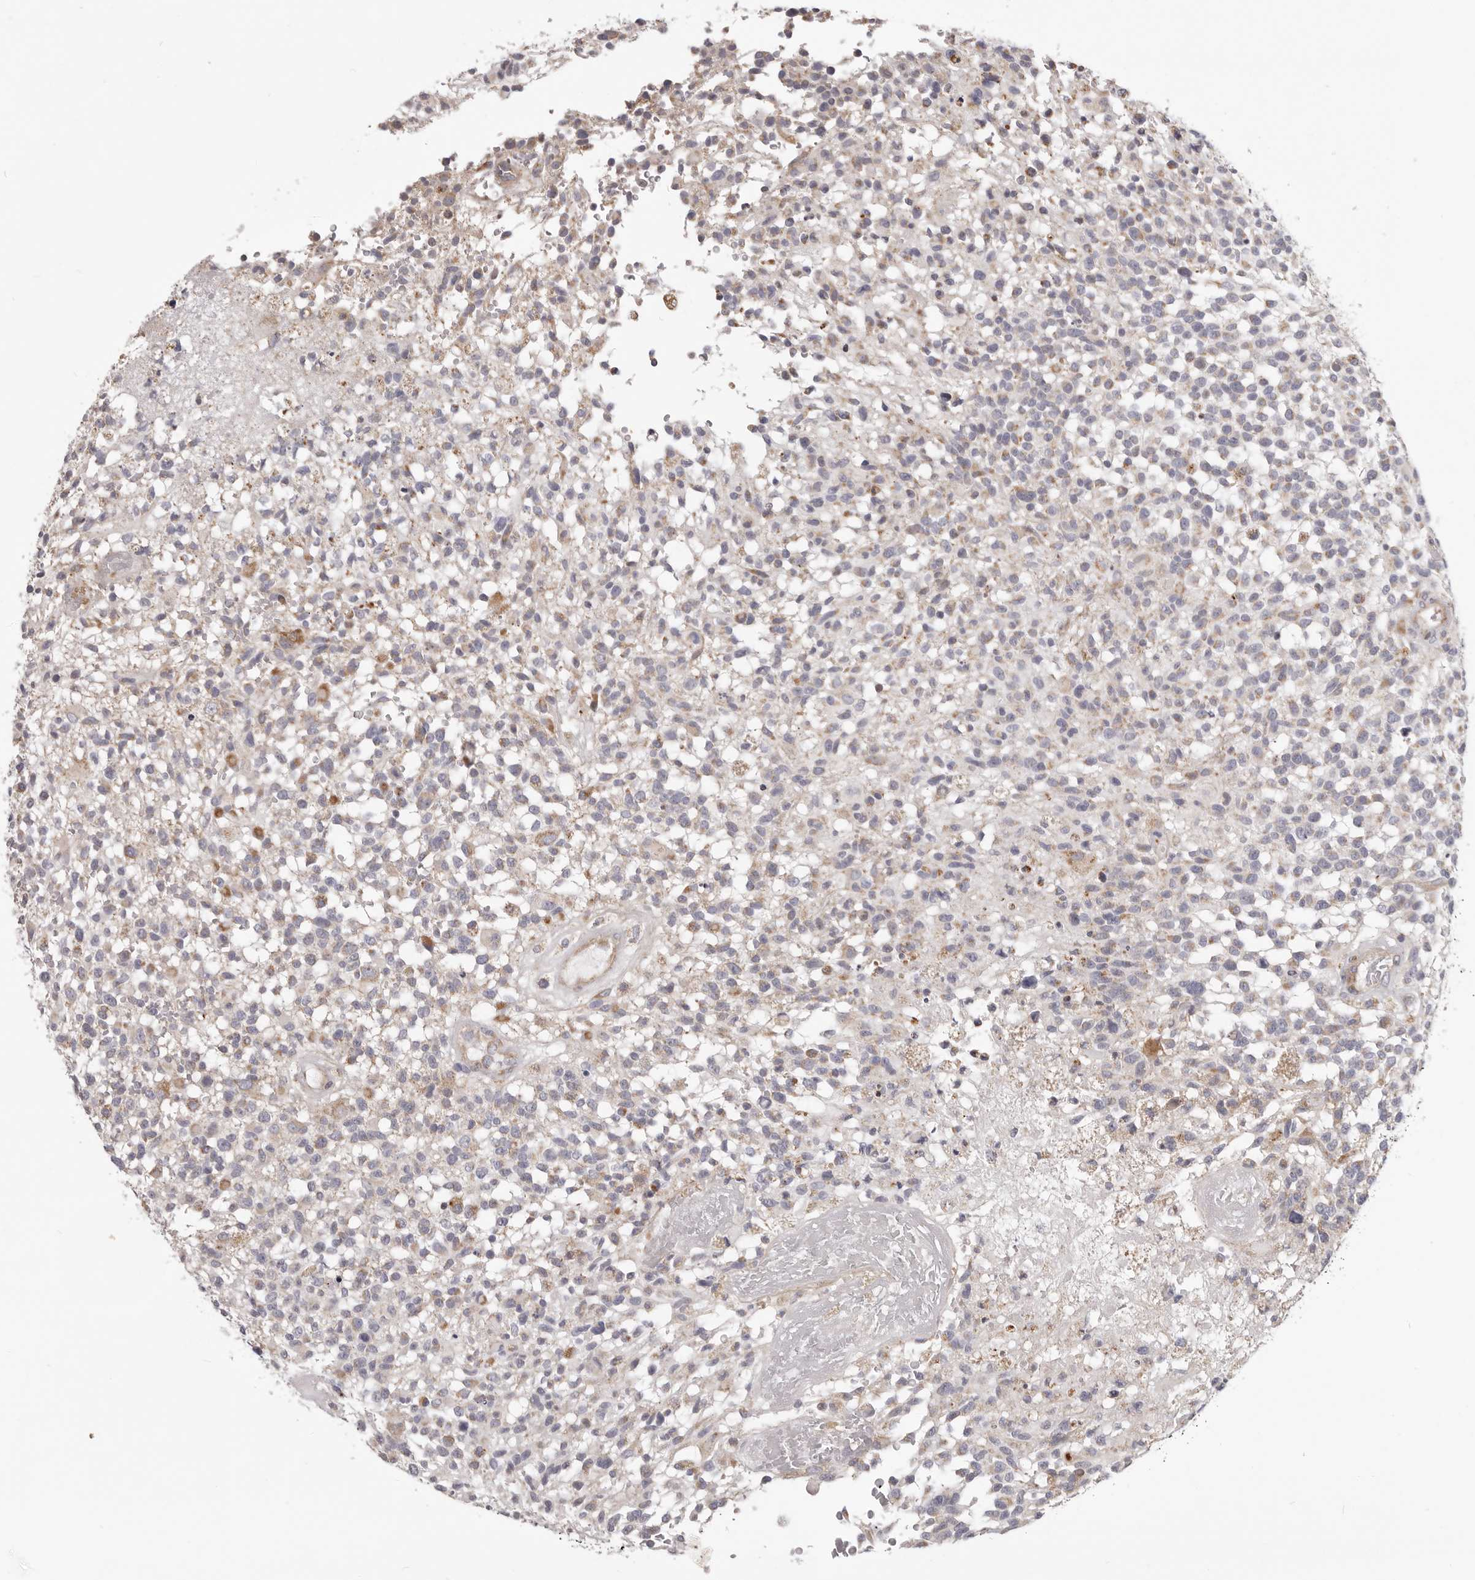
{"staining": {"intensity": "negative", "quantity": "none", "location": "none"}, "tissue": "glioma", "cell_type": "Tumor cells", "image_type": "cancer", "snomed": [{"axis": "morphology", "description": "Glioma, malignant, High grade"}, {"axis": "morphology", "description": "Glioblastoma, NOS"}, {"axis": "topography", "description": "Brain"}], "caption": "A high-resolution image shows IHC staining of malignant high-grade glioma, which exhibits no significant positivity in tumor cells. (Stains: DAB (3,3'-diaminobenzidine) immunohistochemistry (IHC) with hematoxylin counter stain, Microscopy: brightfield microscopy at high magnification).", "gene": "MRPS10", "patient": {"sex": "male", "age": 60}}